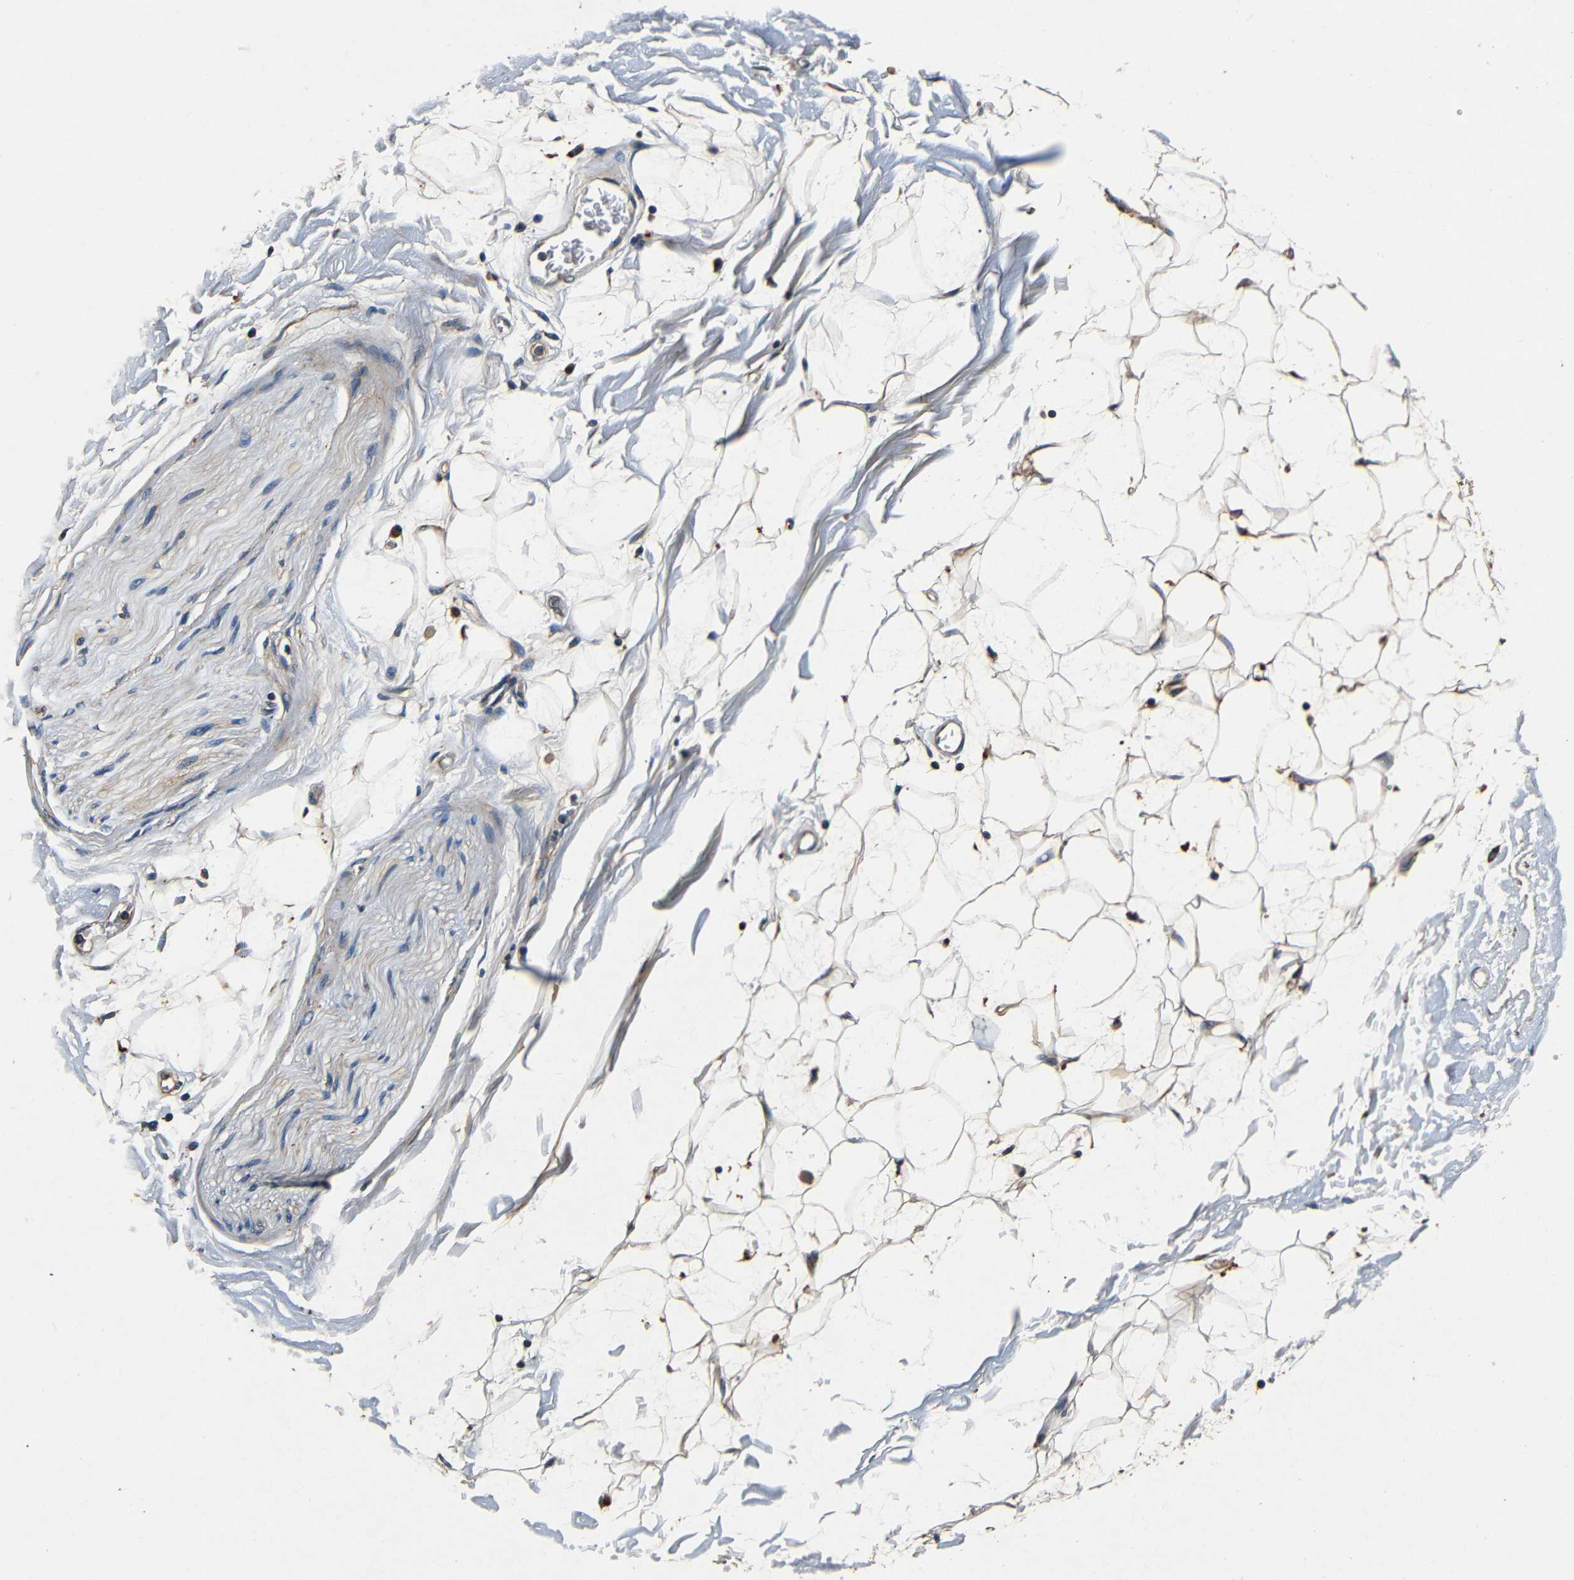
{"staining": {"intensity": "moderate", "quantity": "25%-75%", "location": "cytoplasmic/membranous"}, "tissue": "adipose tissue", "cell_type": "Adipocytes", "image_type": "normal", "snomed": [{"axis": "morphology", "description": "Normal tissue, NOS"}, {"axis": "topography", "description": "Soft tissue"}], "caption": "Normal adipose tissue exhibits moderate cytoplasmic/membranous staining in about 25%-75% of adipocytes Ihc stains the protein in brown and the nuclei are stained blue..", "gene": "MTX1", "patient": {"sex": "male", "age": 72}}